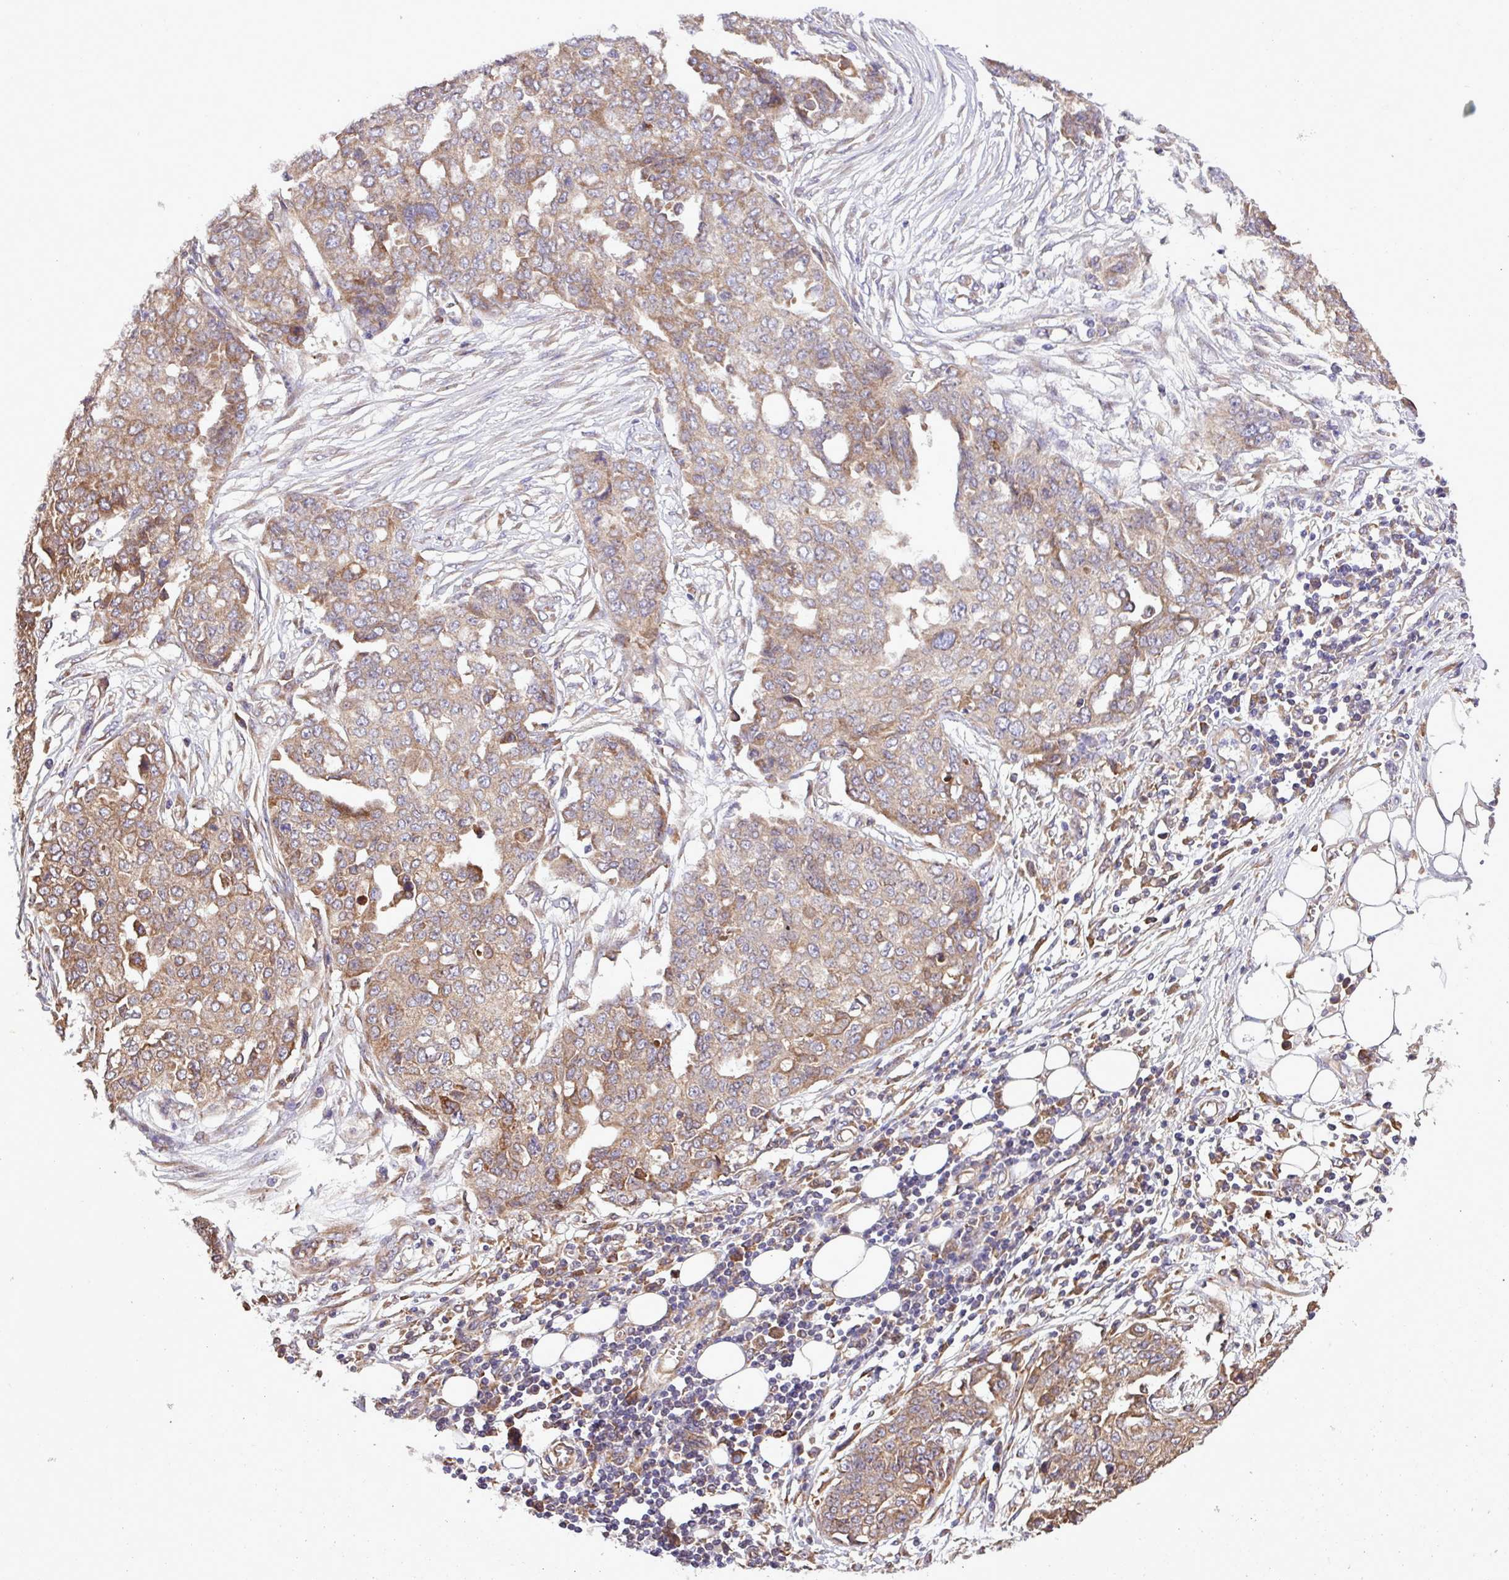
{"staining": {"intensity": "moderate", "quantity": "25%-75%", "location": "cytoplasmic/membranous"}, "tissue": "ovarian cancer", "cell_type": "Tumor cells", "image_type": "cancer", "snomed": [{"axis": "morphology", "description": "Cystadenocarcinoma, serous, NOS"}, {"axis": "topography", "description": "Soft tissue"}, {"axis": "topography", "description": "Ovary"}], "caption": "A high-resolution image shows immunohistochemistry staining of serous cystadenocarcinoma (ovarian), which shows moderate cytoplasmic/membranous expression in approximately 25%-75% of tumor cells.", "gene": "MEGF6", "patient": {"sex": "female", "age": 57}}